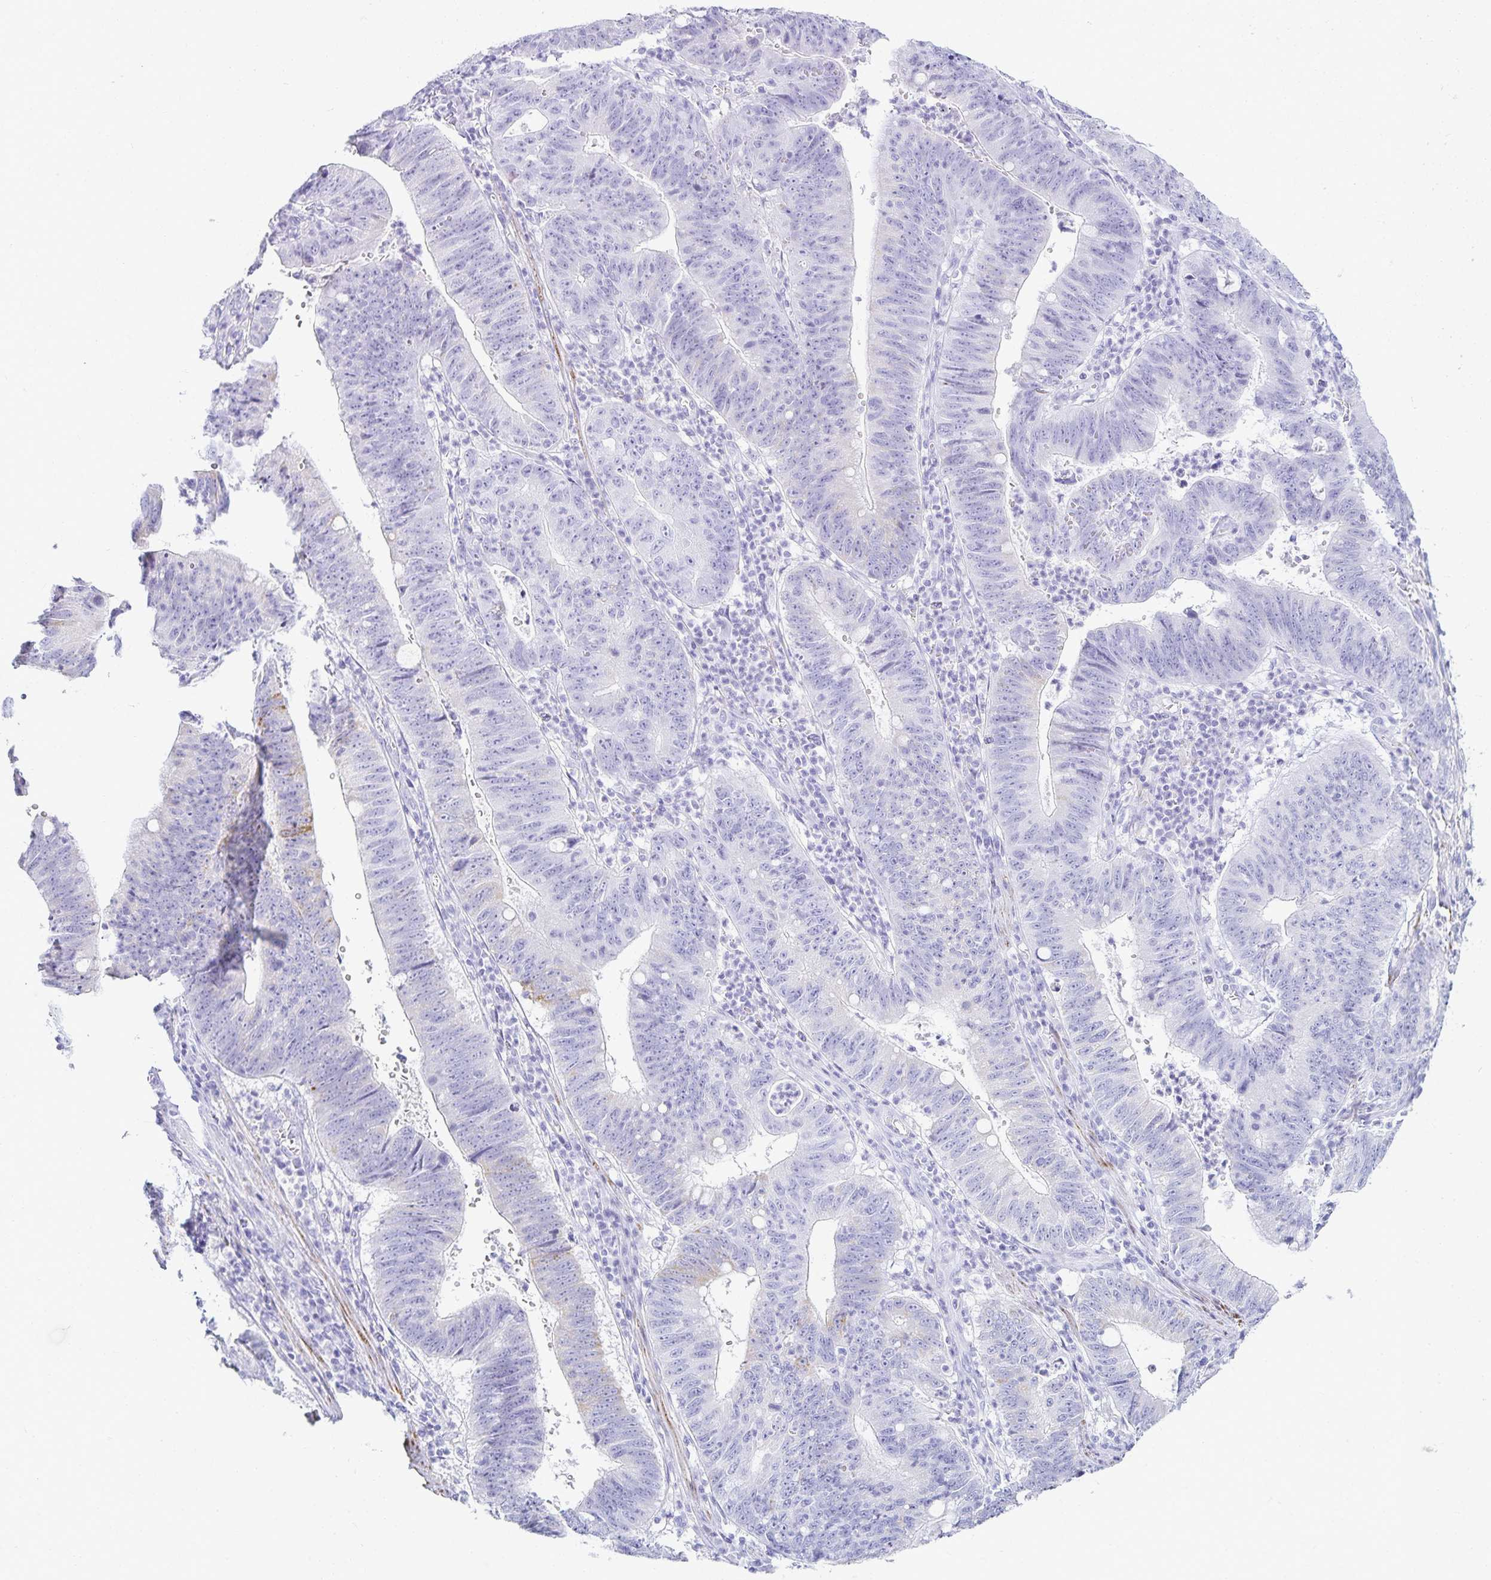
{"staining": {"intensity": "weak", "quantity": "<25%", "location": "cytoplasmic/membranous"}, "tissue": "stomach cancer", "cell_type": "Tumor cells", "image_type": "cancer", "snomed": [{"axis": "morphology", "description": "Adenocarcinoma, NOS"}, {"axis": "topography", "description": "Stomach"}], "caption": "The immunohistochemistry micrograph has no significant staining in tumor cells of stomach cancer tissue.", "gene": "GP2", "patient": {"sex": "male", "age": 59}}